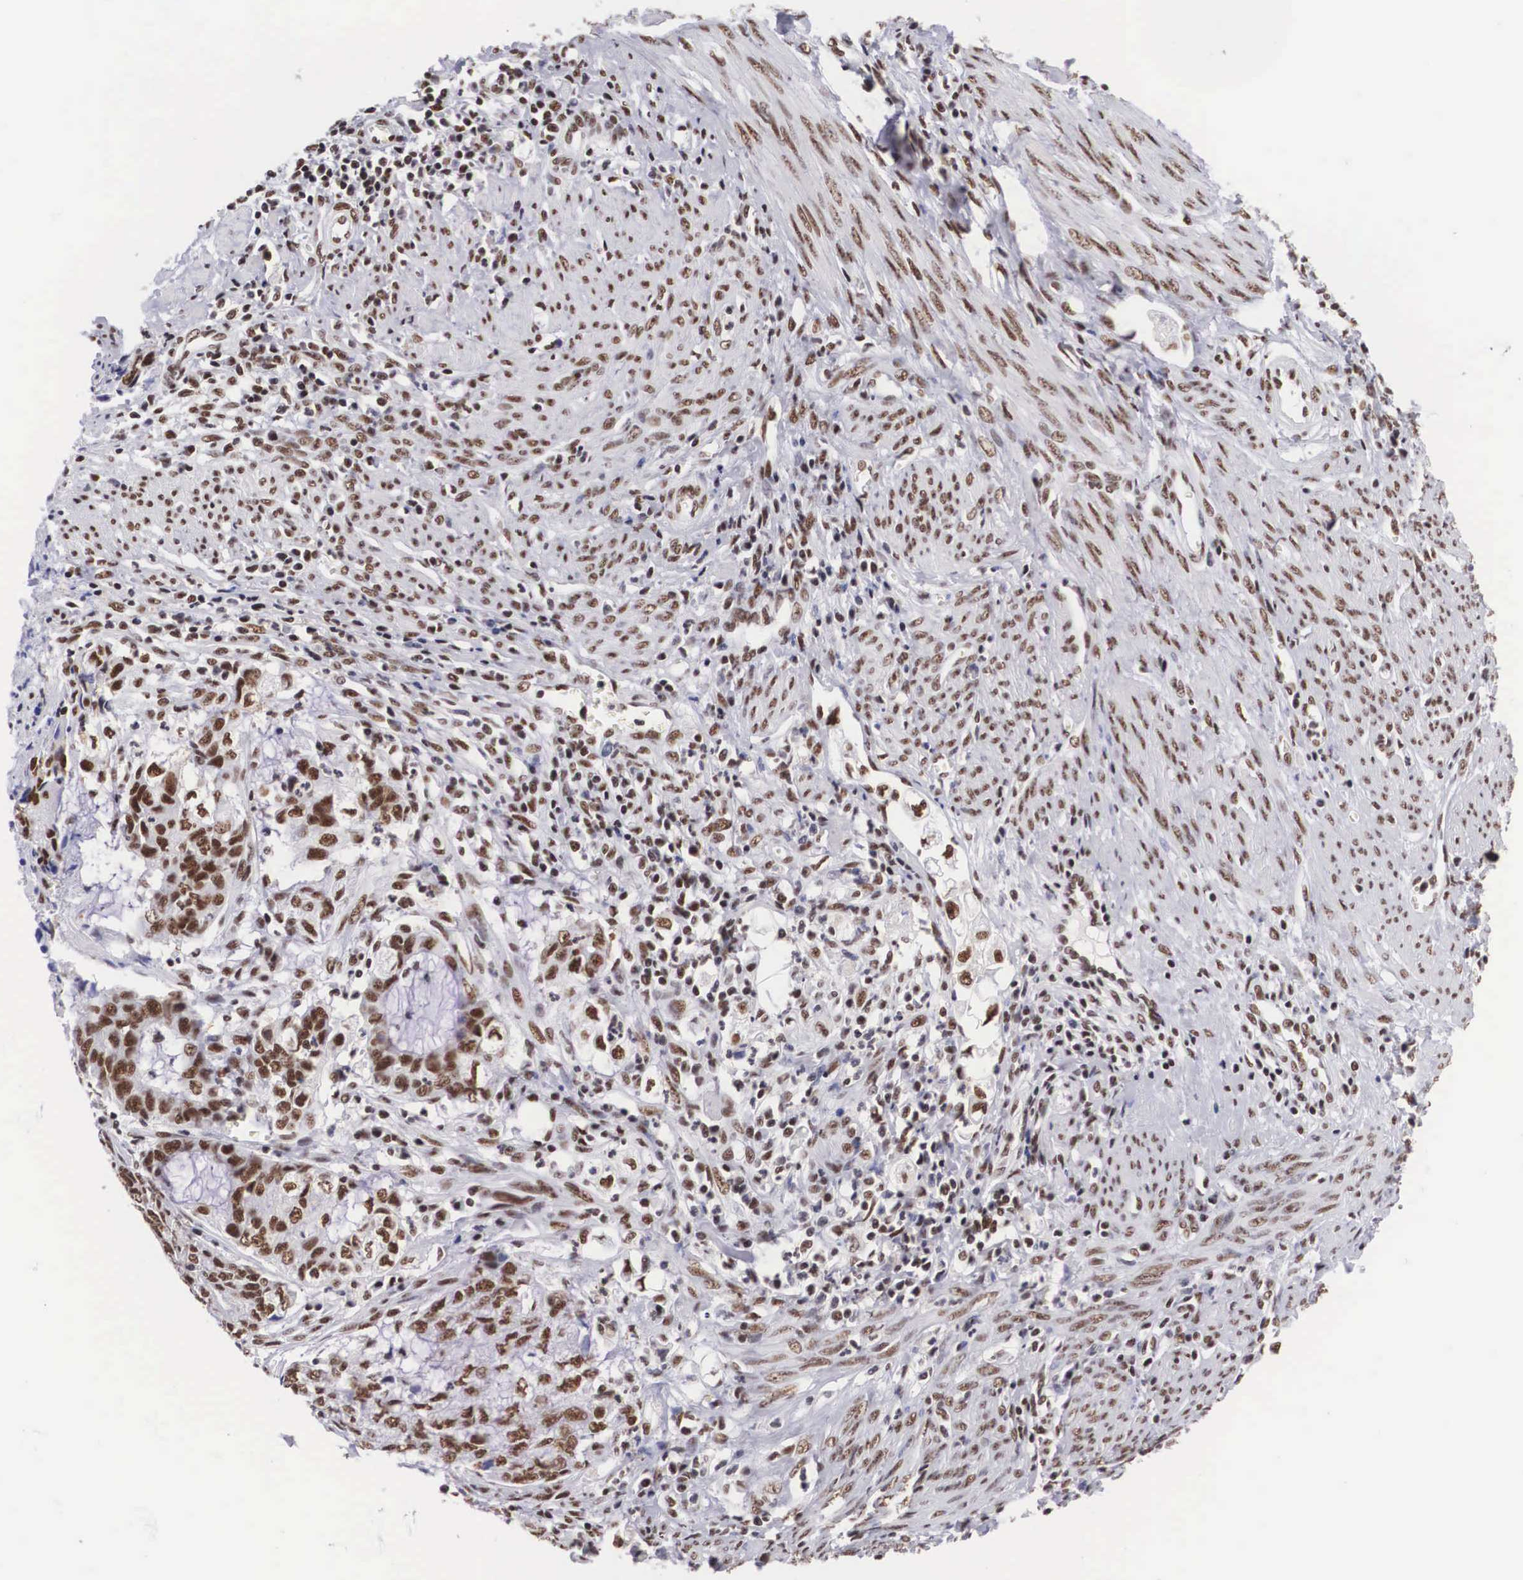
{"staining": {"intensity": "moderate", "quantity": ">75%", "location": "nuclear"}, "tissue": "endometrial cancer", "cell_type": "Tumor cells", "image_type": "cancer", "snomed": [{"axis": "morphology", "description": "Adenocarcinoma, NOS"}, {"axis": "topography", "description": "Endometrium"}], "caption": "The immunohistochemical stain labels moderate nuclear positivity in tumor cells of endometrial cancer (adenocarcinoma) tissue.", "gene": "SF3A1", "patient": {"sex": "female", "age": 75}}